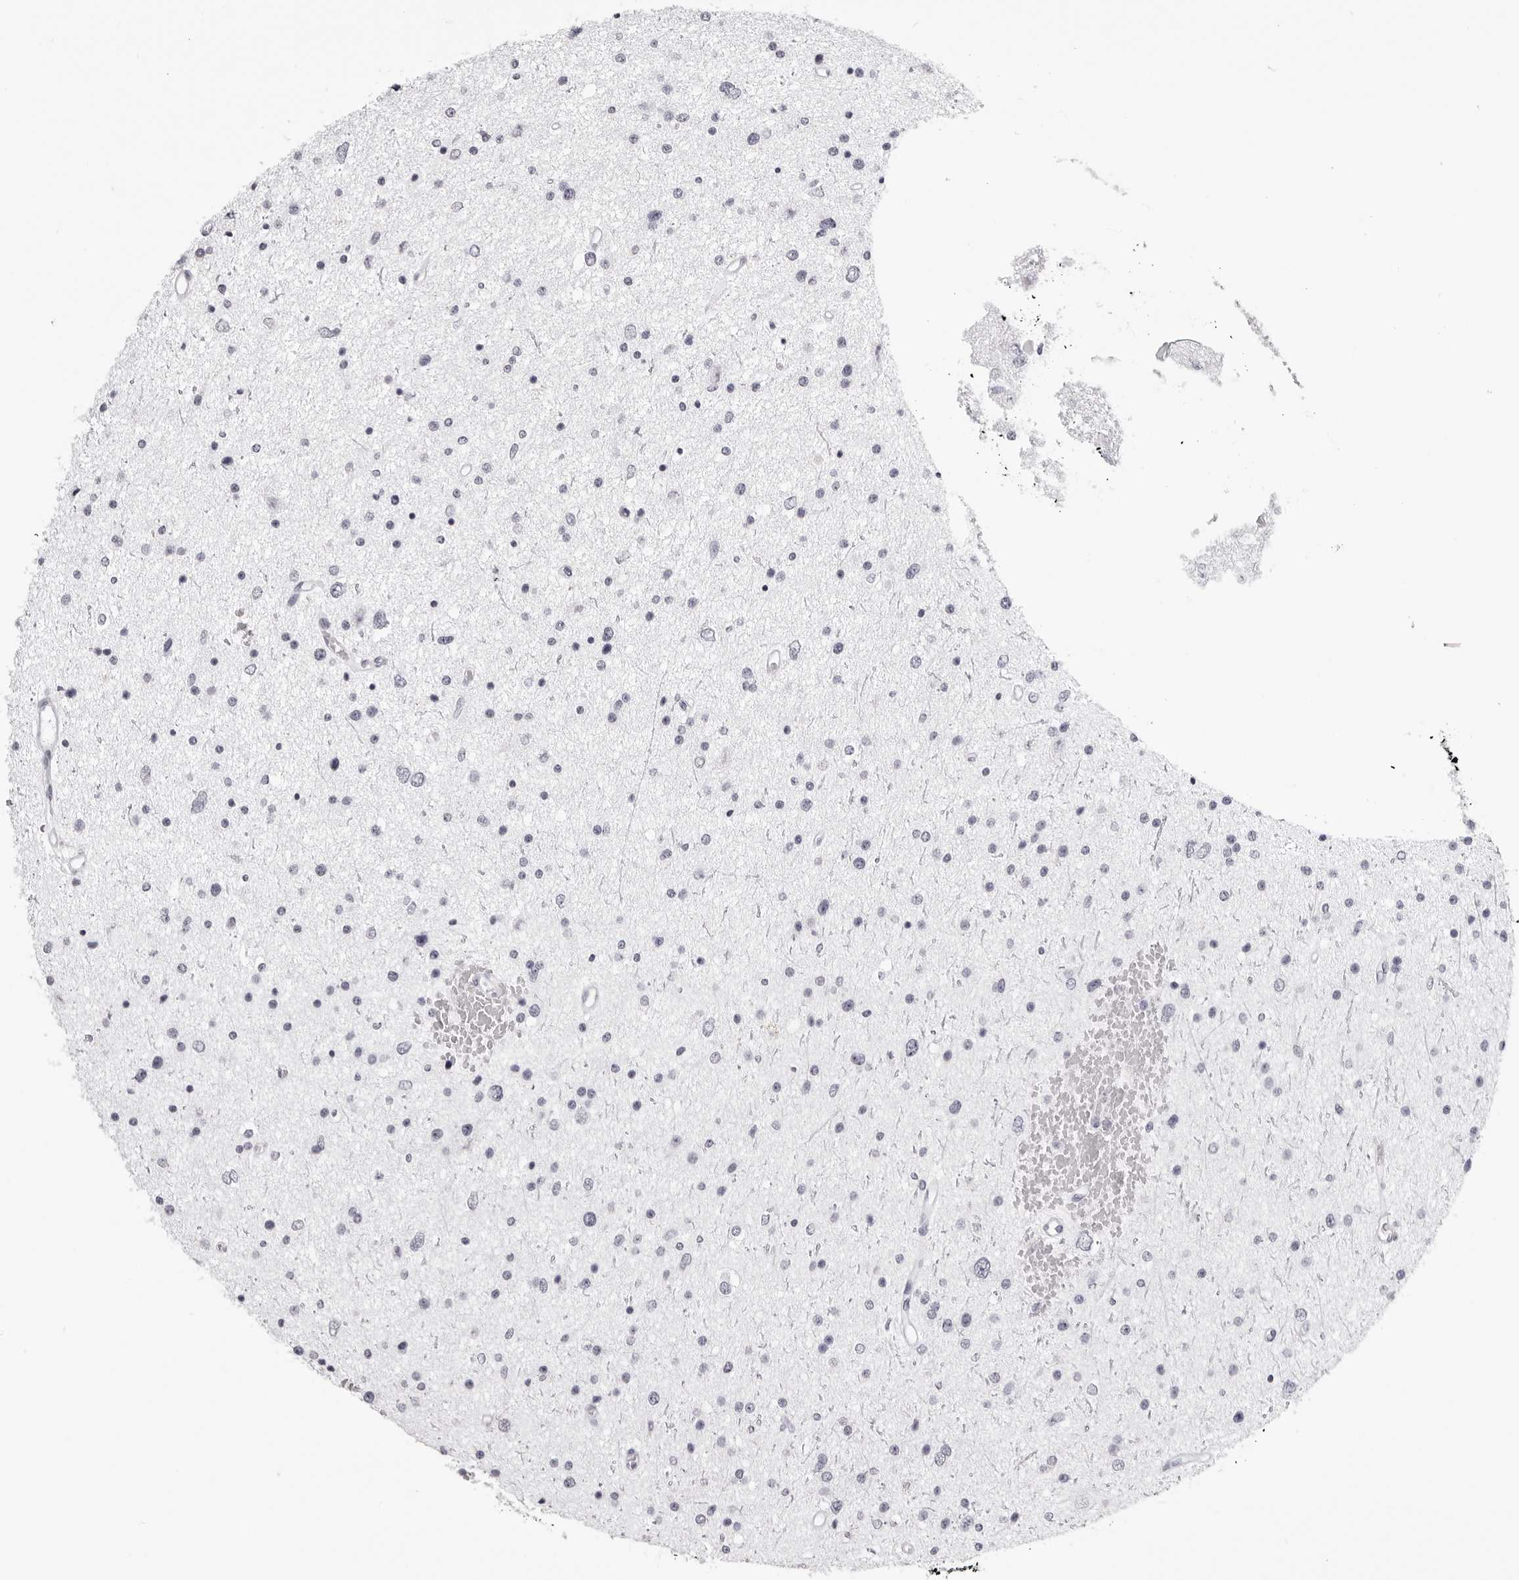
{"staining": {"intensity": "negative", "quantity": "none", "location": "none"}, "tissue": "glioma", "cell_type": "Tumor cells", "image_type": "cancer", "snomed": [{"axis": "morphology", "description": "Glioma, malignant, Low grade"}, {"axis": "topography", "description": "Brain"}], "caption": "A micrograph of low-grade glioma (malignant) stained for a protein reveals no brown staining in tumor cells.", "gene": "CST1", "patient": {"sex": "female", "age": 37}}